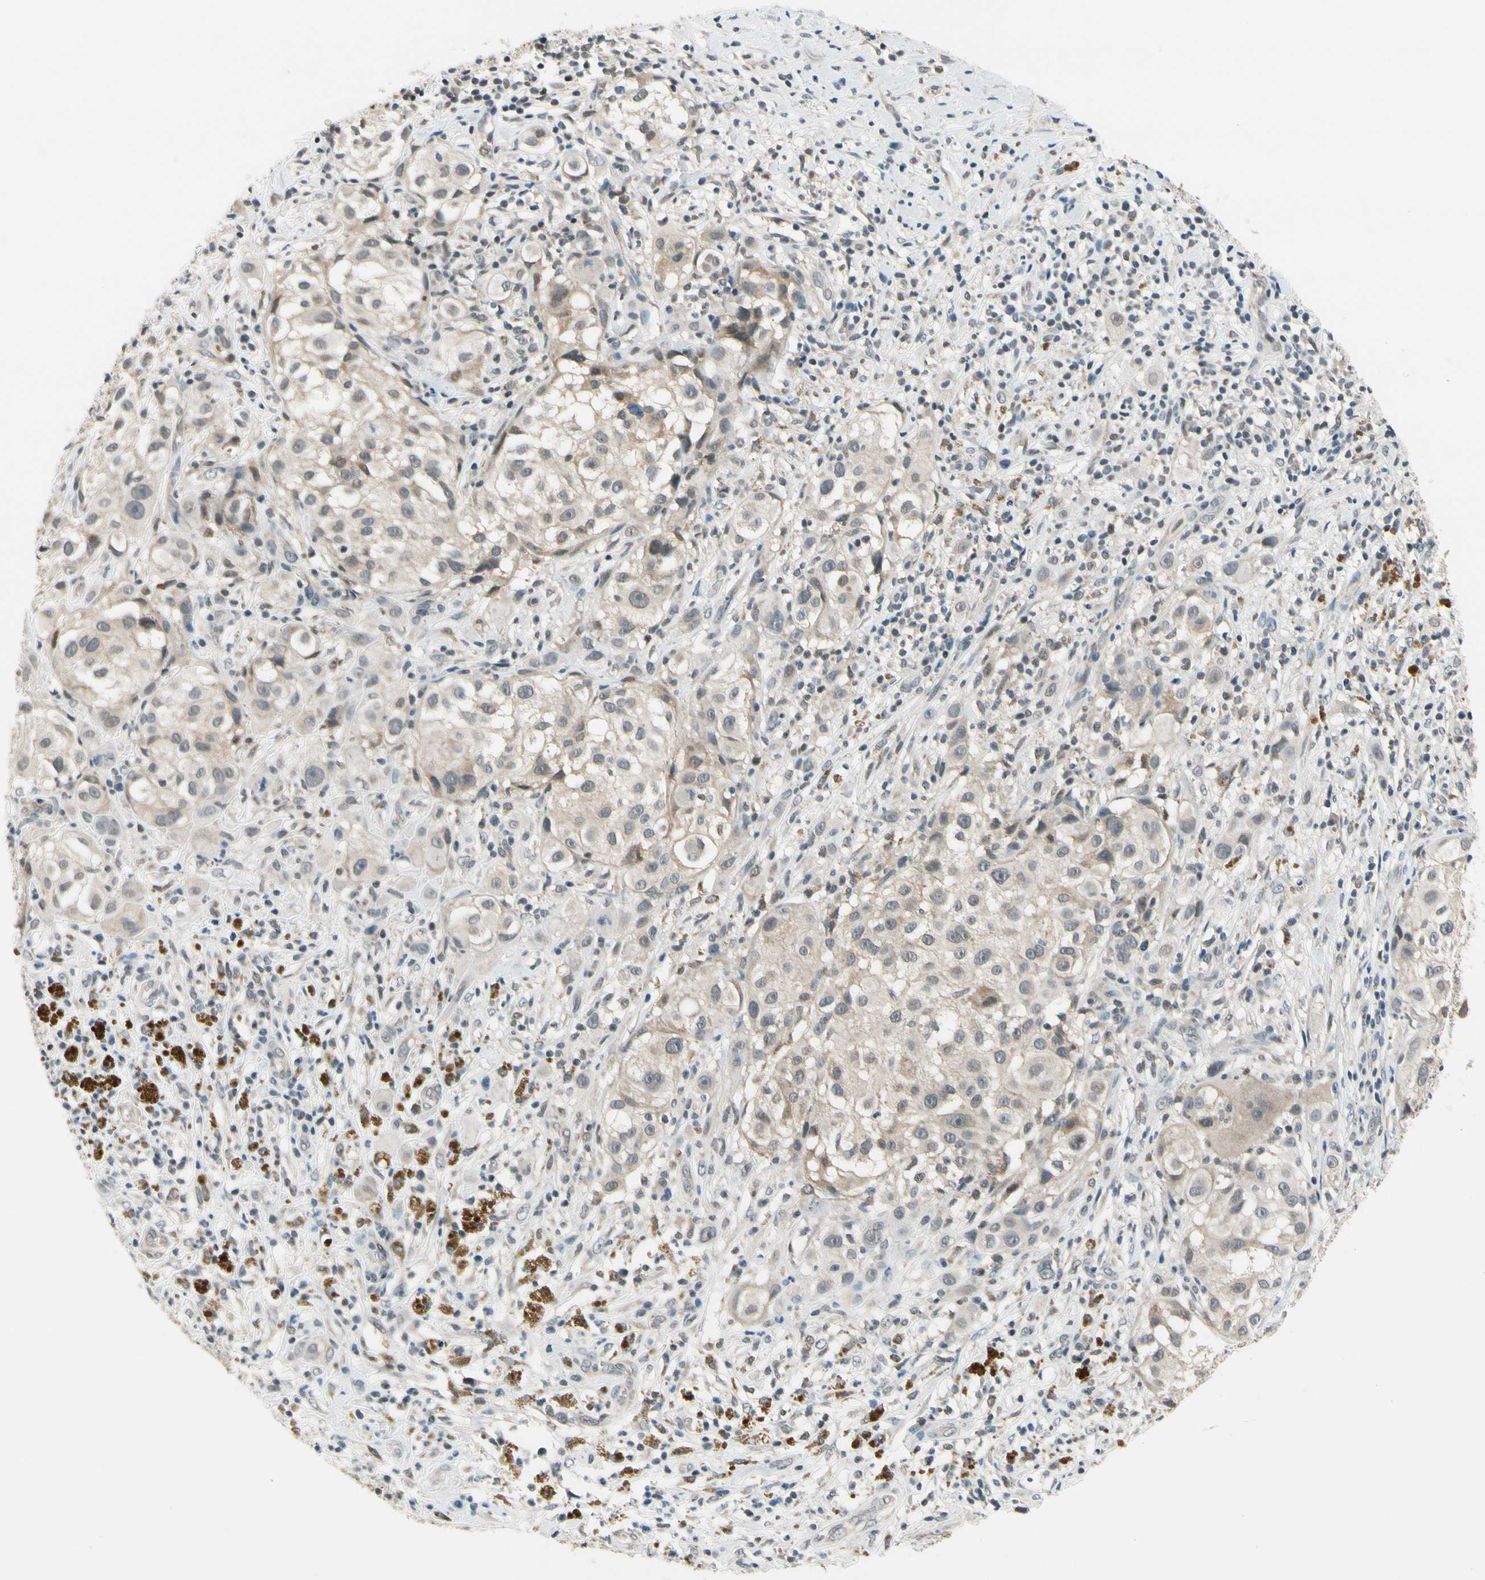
{"staining": {"intensity": "weak", "quantity": "25%-75%", "location": "cytoplasmic/membranous"}, "tissue": "melanoma", "cell_type": "Tumor cells", "image_type": "cancer", "snomed": [{"axis": "morphology", "description": "Necrosis, NOS"}, {"axis": "morphology", "description": "Malignant melanoma, NOS"}, {"axis": "topography", "description": "Skin"}], "caption": "Brown immunohistochemical staining in human melanoma demonstrates weak cytoplasmic/membranous positivity in about 25%-75% of tumor cells. (Brightfield microscopy of DAB IHC at high magnification).", "gene": "TAF12", "patient": {"sex": "female", "age": 87}}